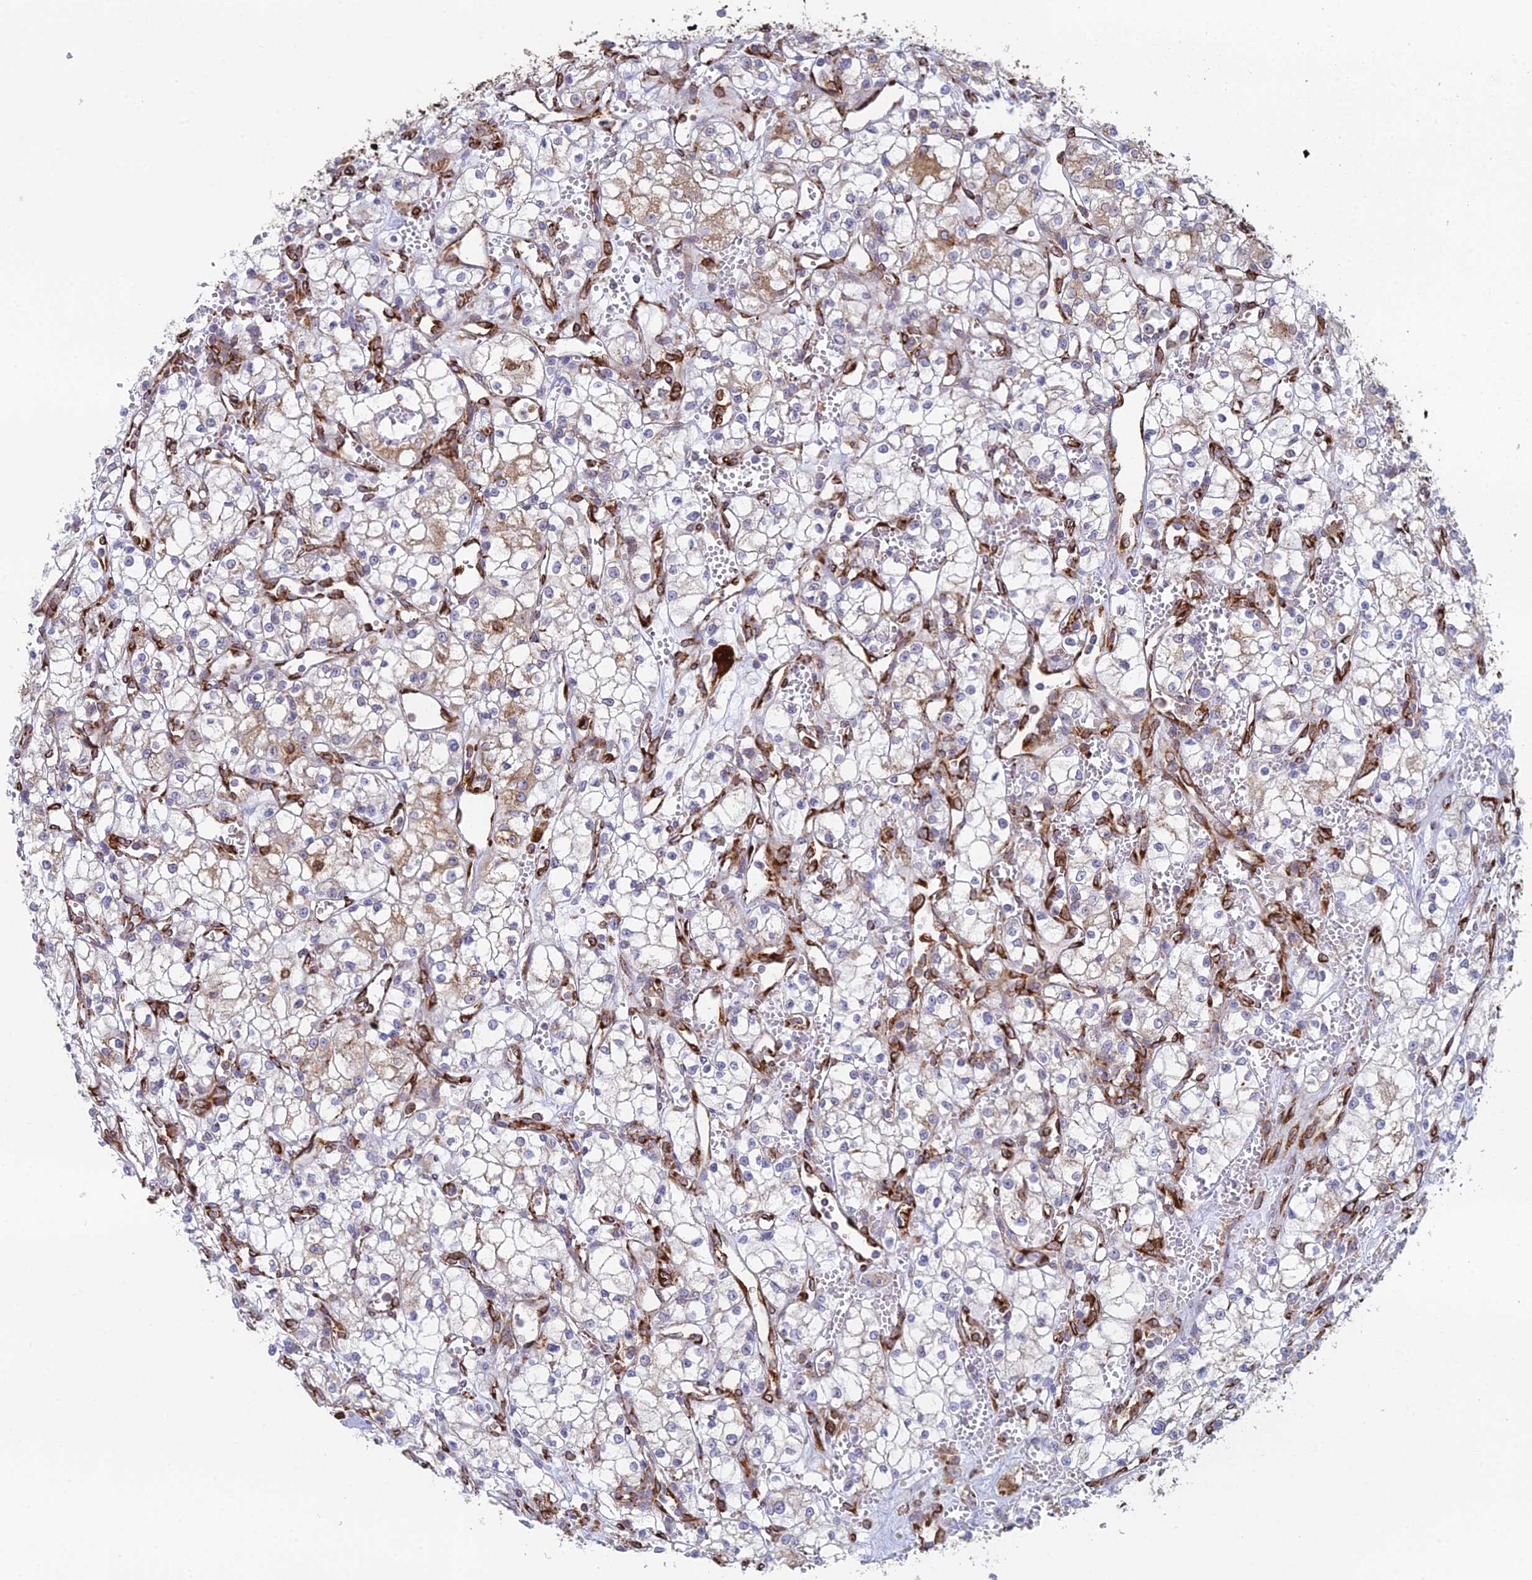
{"staining": {"intensity": "weak", "quantity": "<25%", "location": "cytoplasmic/membranous"}, "tissue": "renal cancer", "cell_type": "Tumor cells", "image_type": "cancer", "snomed": [{"axis": "morphology", "description": "Adenocarcinoma, NOS"}, {"axis": "topography", "description": "Kidney"}], "caption": "High magnification brightfield microscopy of renal adenocarcinoma stained with DAB (brown) and counterstained with hematoxylin (blue): tumor cells show no significant staining.", "gene": "CCDC69", "patient": {"sex": "male", "age": 59}}